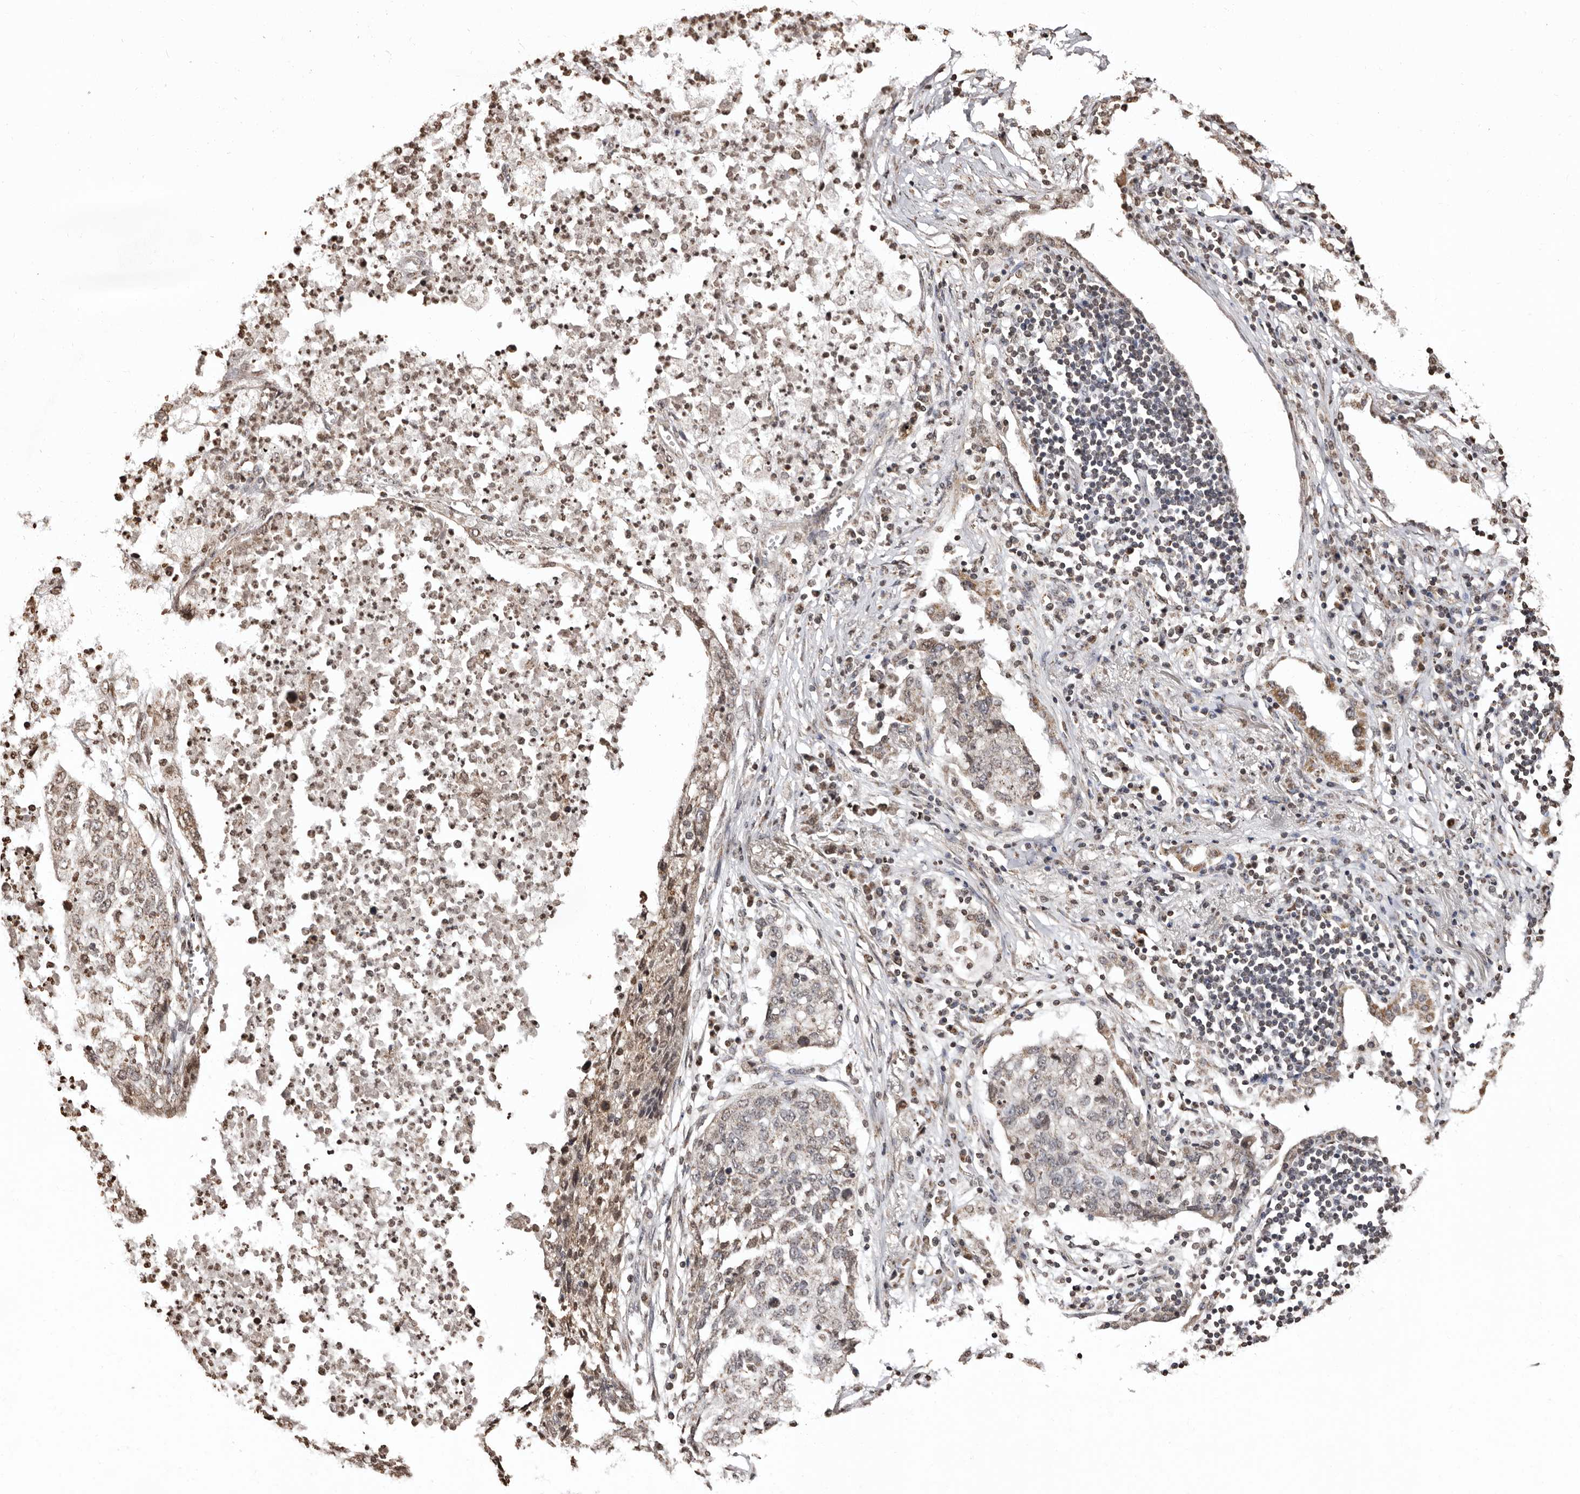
{"staining": {"intensity": "weak", "quantity": "<25%", "location": "cytoplasmic/membranous"}, "tissue": "lung cancer", "cell_type": "Tumor cells", "image_type": "cancer", "snomed": [{"axis": "morphology", "description": "Squamous cell carcinoma, NOS"}, {"axis": "topography", "description": "Lung"}], "caption": "Lung squamous cell carcinoma was stained to show a protein in brown. There is no significant staining in tumor cells.", "gene": "CCDC190", "patient": {"sex": "female", "age": 63}}